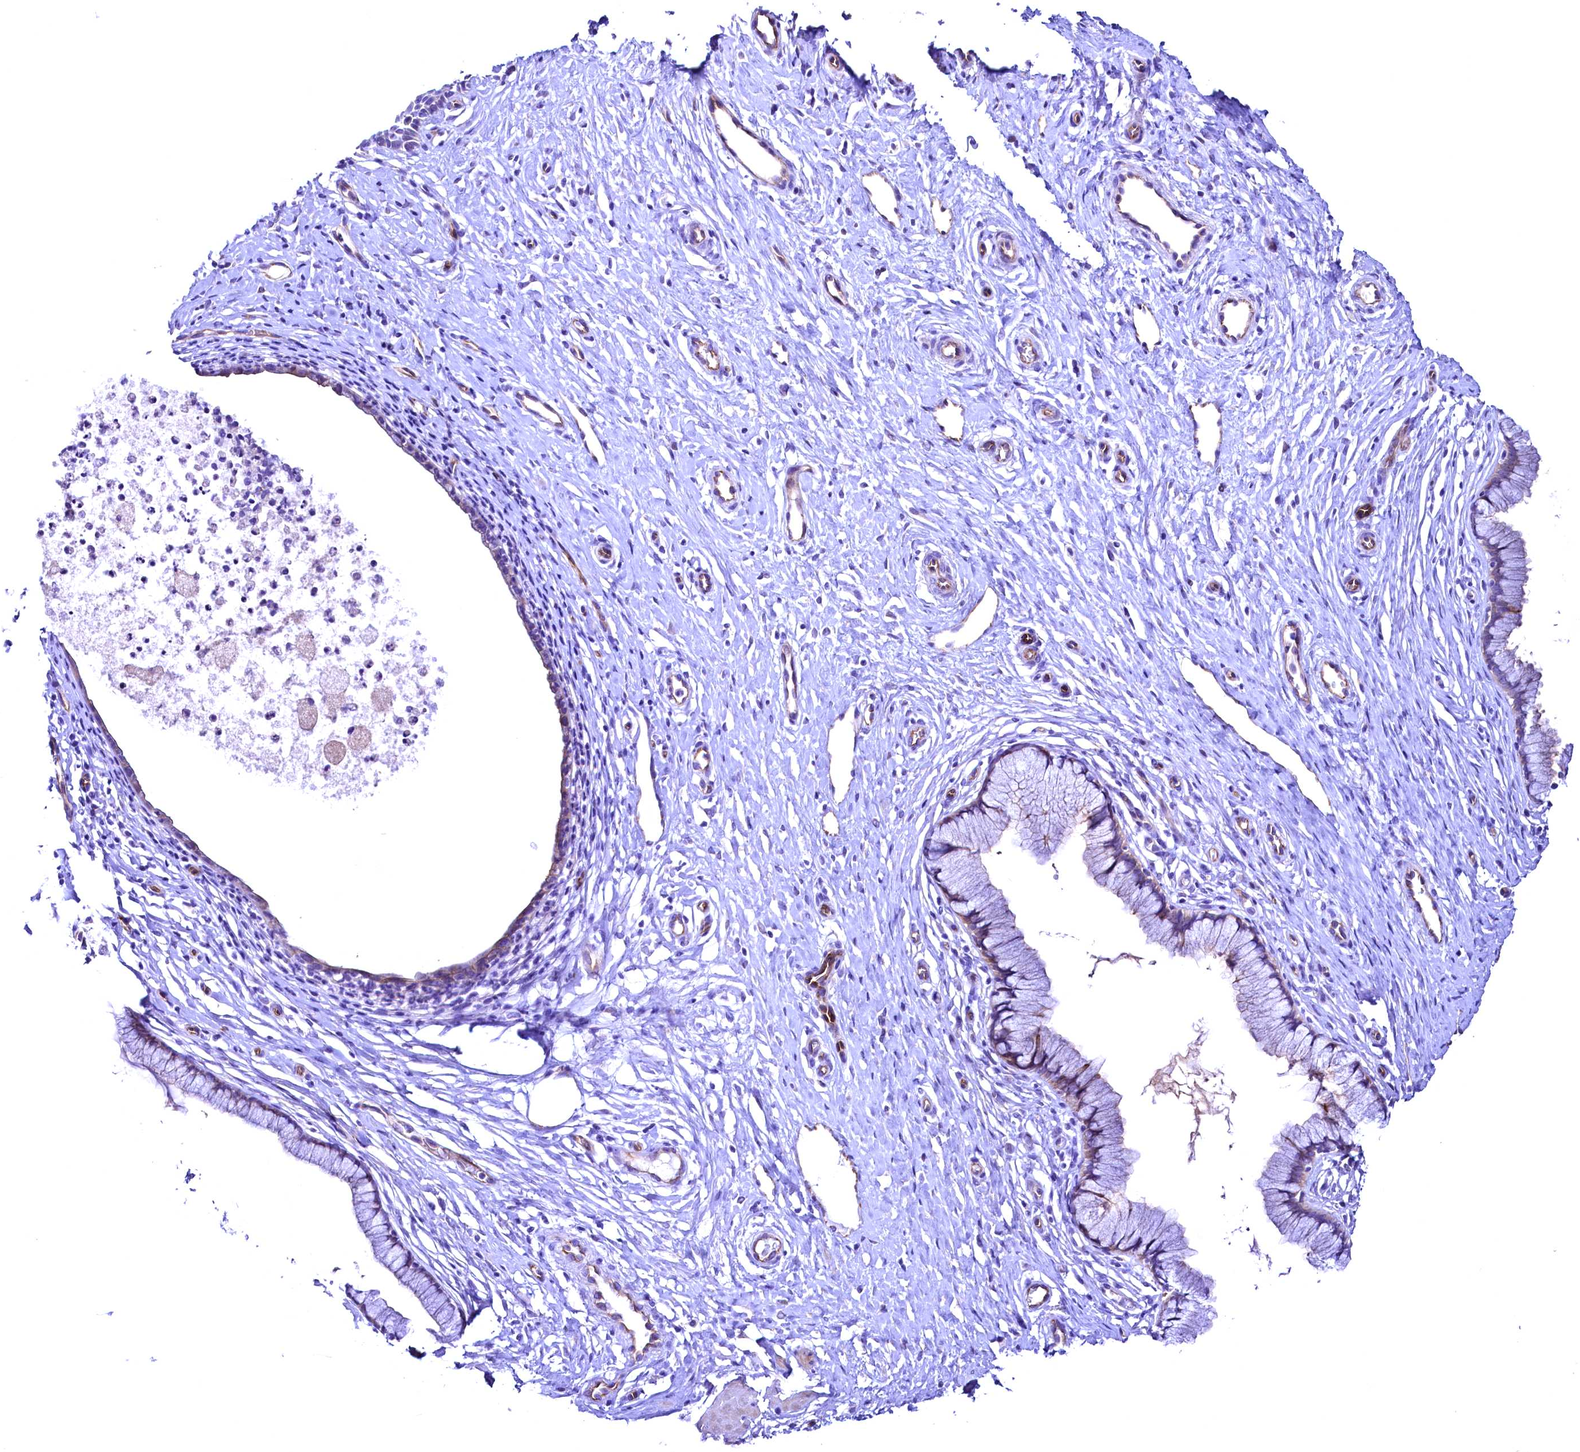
{"staining": {"intensity": "moderate", "quantity": "<25%", "location": "cytoplasmic/membranous"}, "tissue": "cervix", "cell_type": "Glandular cells", "image_type": "normal", "snomed": [{"axis": "morphology", "description": "Normal tissue, NOS"}, {"axis": "topography", "description": "Cervix"}], "caption": "Glandular cells display low levels of moderate cytoplasmic/membranous positivity in about <25% of cells in normal cervix.", "gene": "SLF1", "patient": {"sex": "female", "age": 36}}